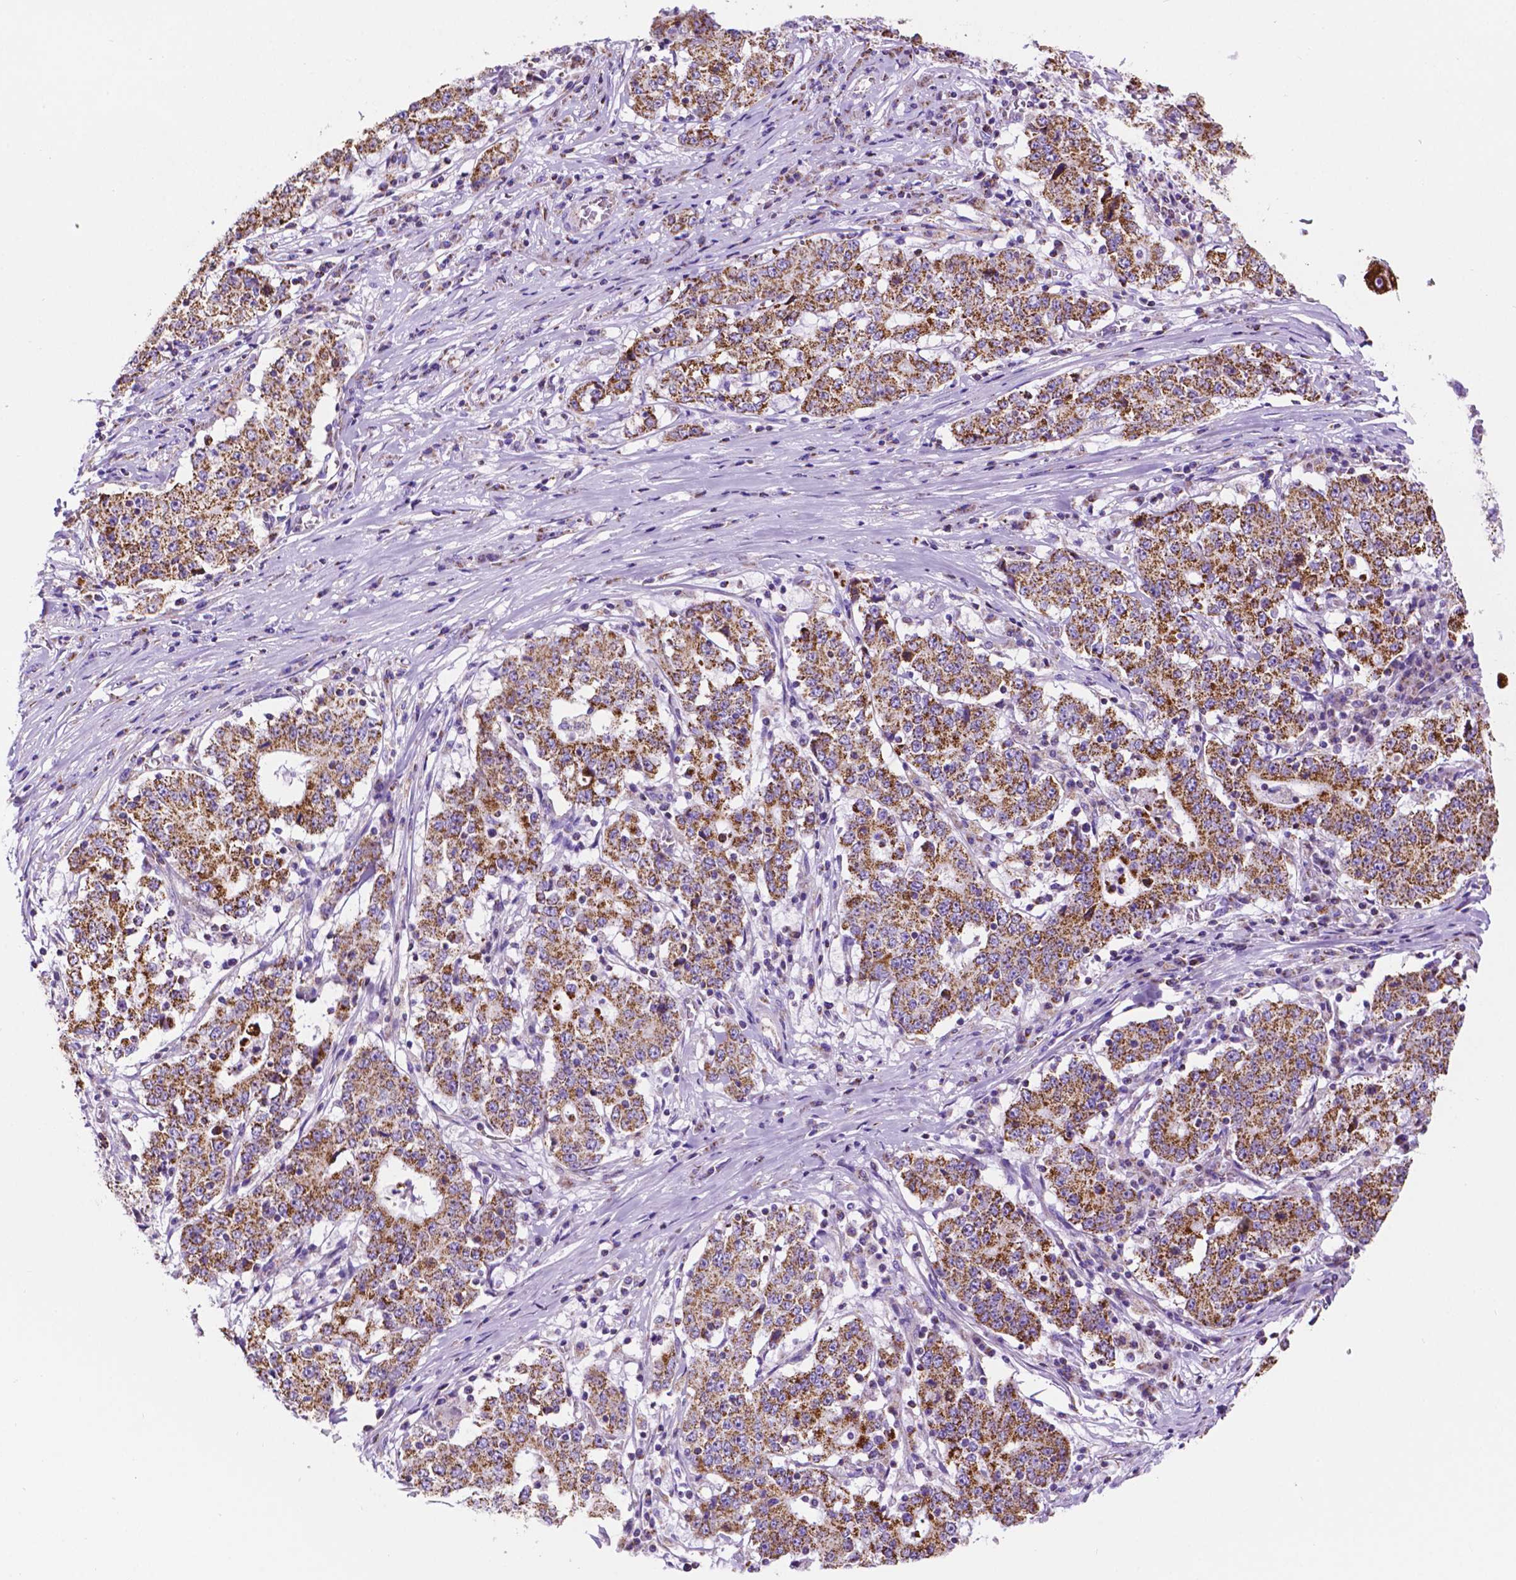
{"staining": {"intensity": "strong", "quantity": ">75%", "location": "cytoplasmic/membranous"}, "tissue": "stomach cancer", "cell_type": "Tumor cells", "image_type": "cancer", "snomed": [{"axis": "morphology", "description": "Adenocarcinoma, NOS"}, {"axis": "topography", "description": "Stomach"}], "caption": "Protein staining of stomach cancer (adenocarcinoma) tissue shows strong cytoplasmic/membranous expression in about >75% of tumor cells.", "gene": "GDPD5", "patient": {"sex": "male", "age": 59}}